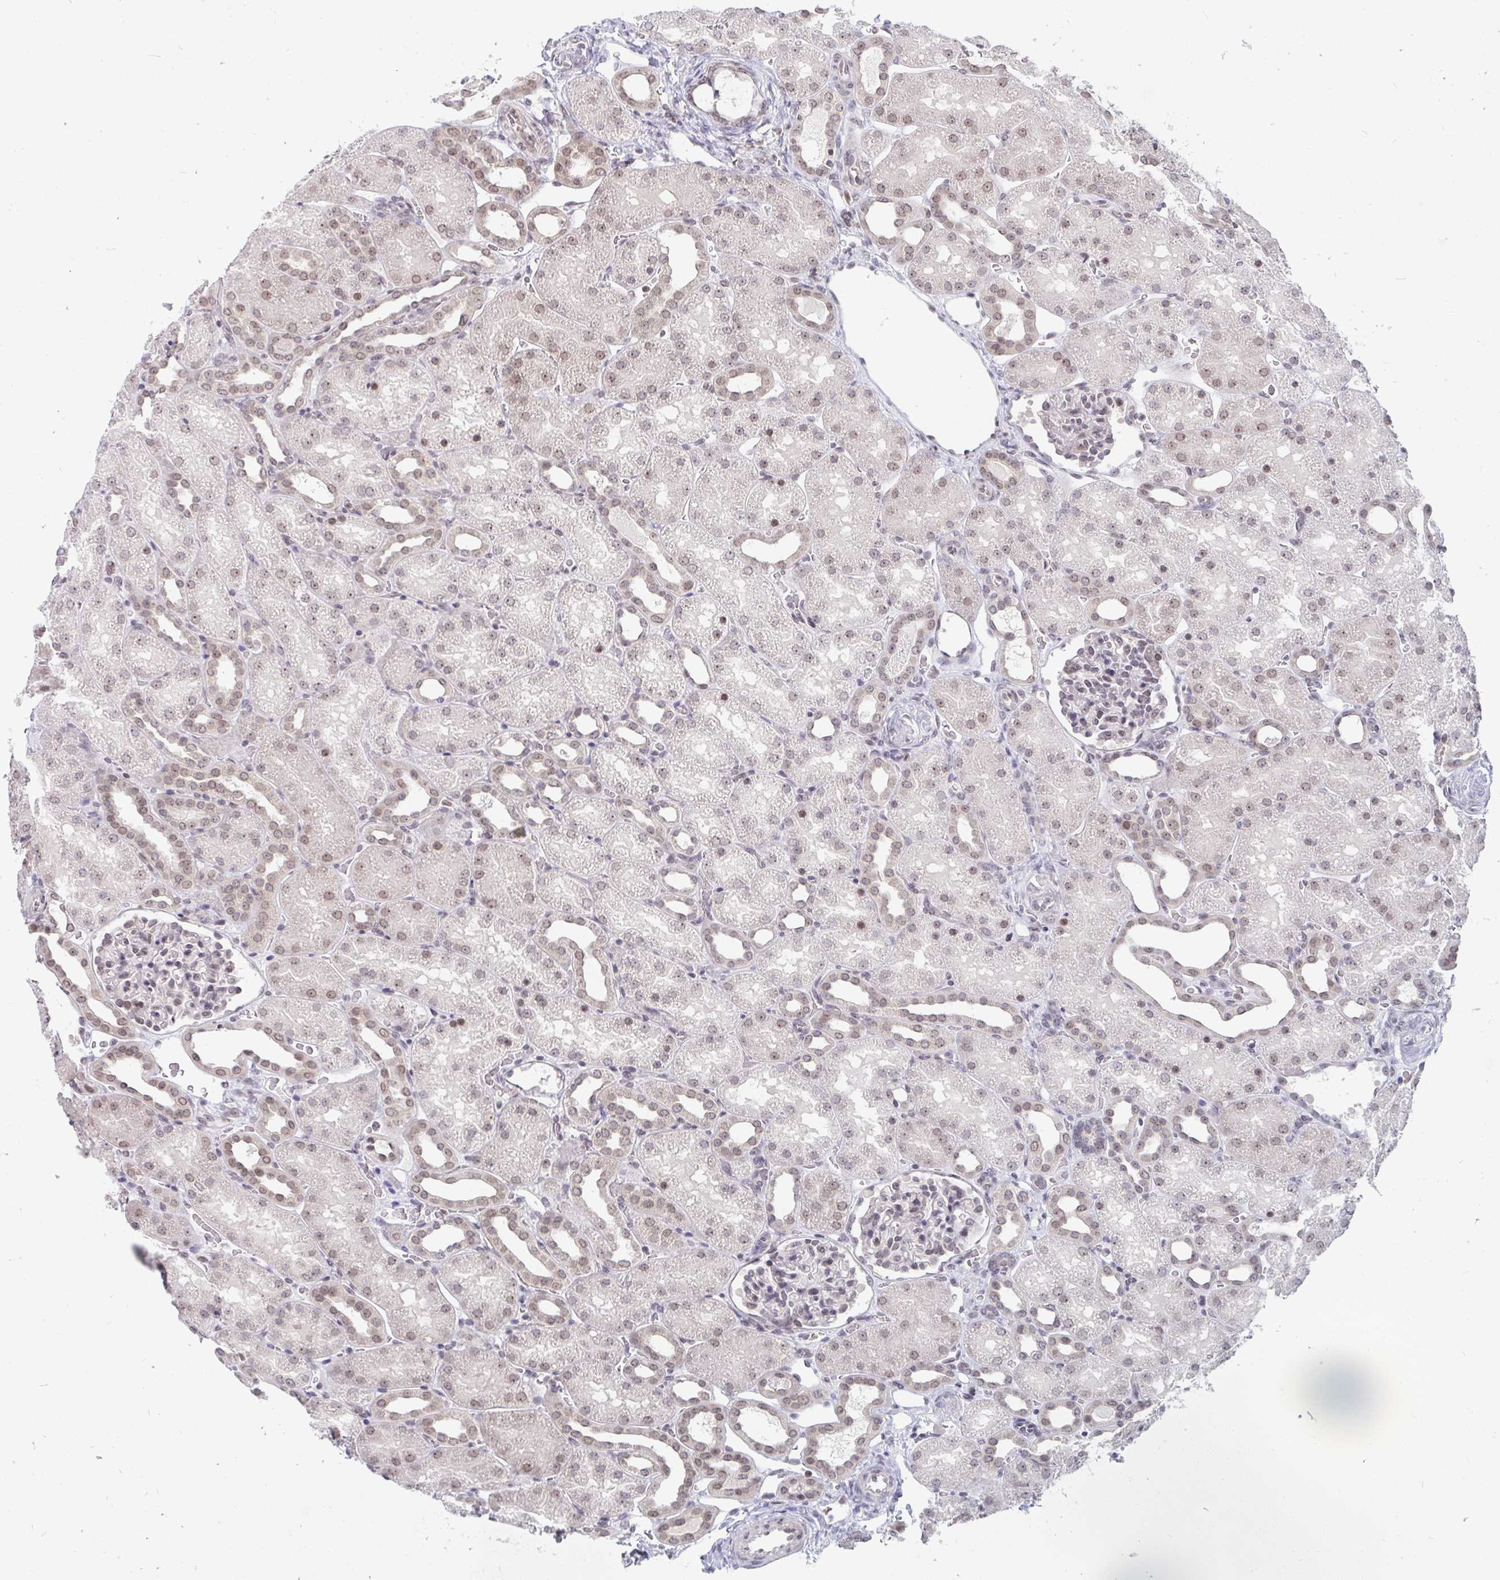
{"staining": {"intensity": "weak", "quantity": "25%-75%", "location": "nuclear"}, "tissue": "kidney", "cell_type": "Cells in glomeruli", "image_type": "normal", "snomed": [{"axis": "morphology", "description": "Normal tissue, NOS"}, {"axis": "topography", "description": "Kidney"}], "caption": "Cells in glomeruli exhibit low levels of weak nuclear positivity in approximately 25%-75% of cells in benign human kidney.", "gene": "TRIP12", "patient": {"sex": "male", "age": 2}}